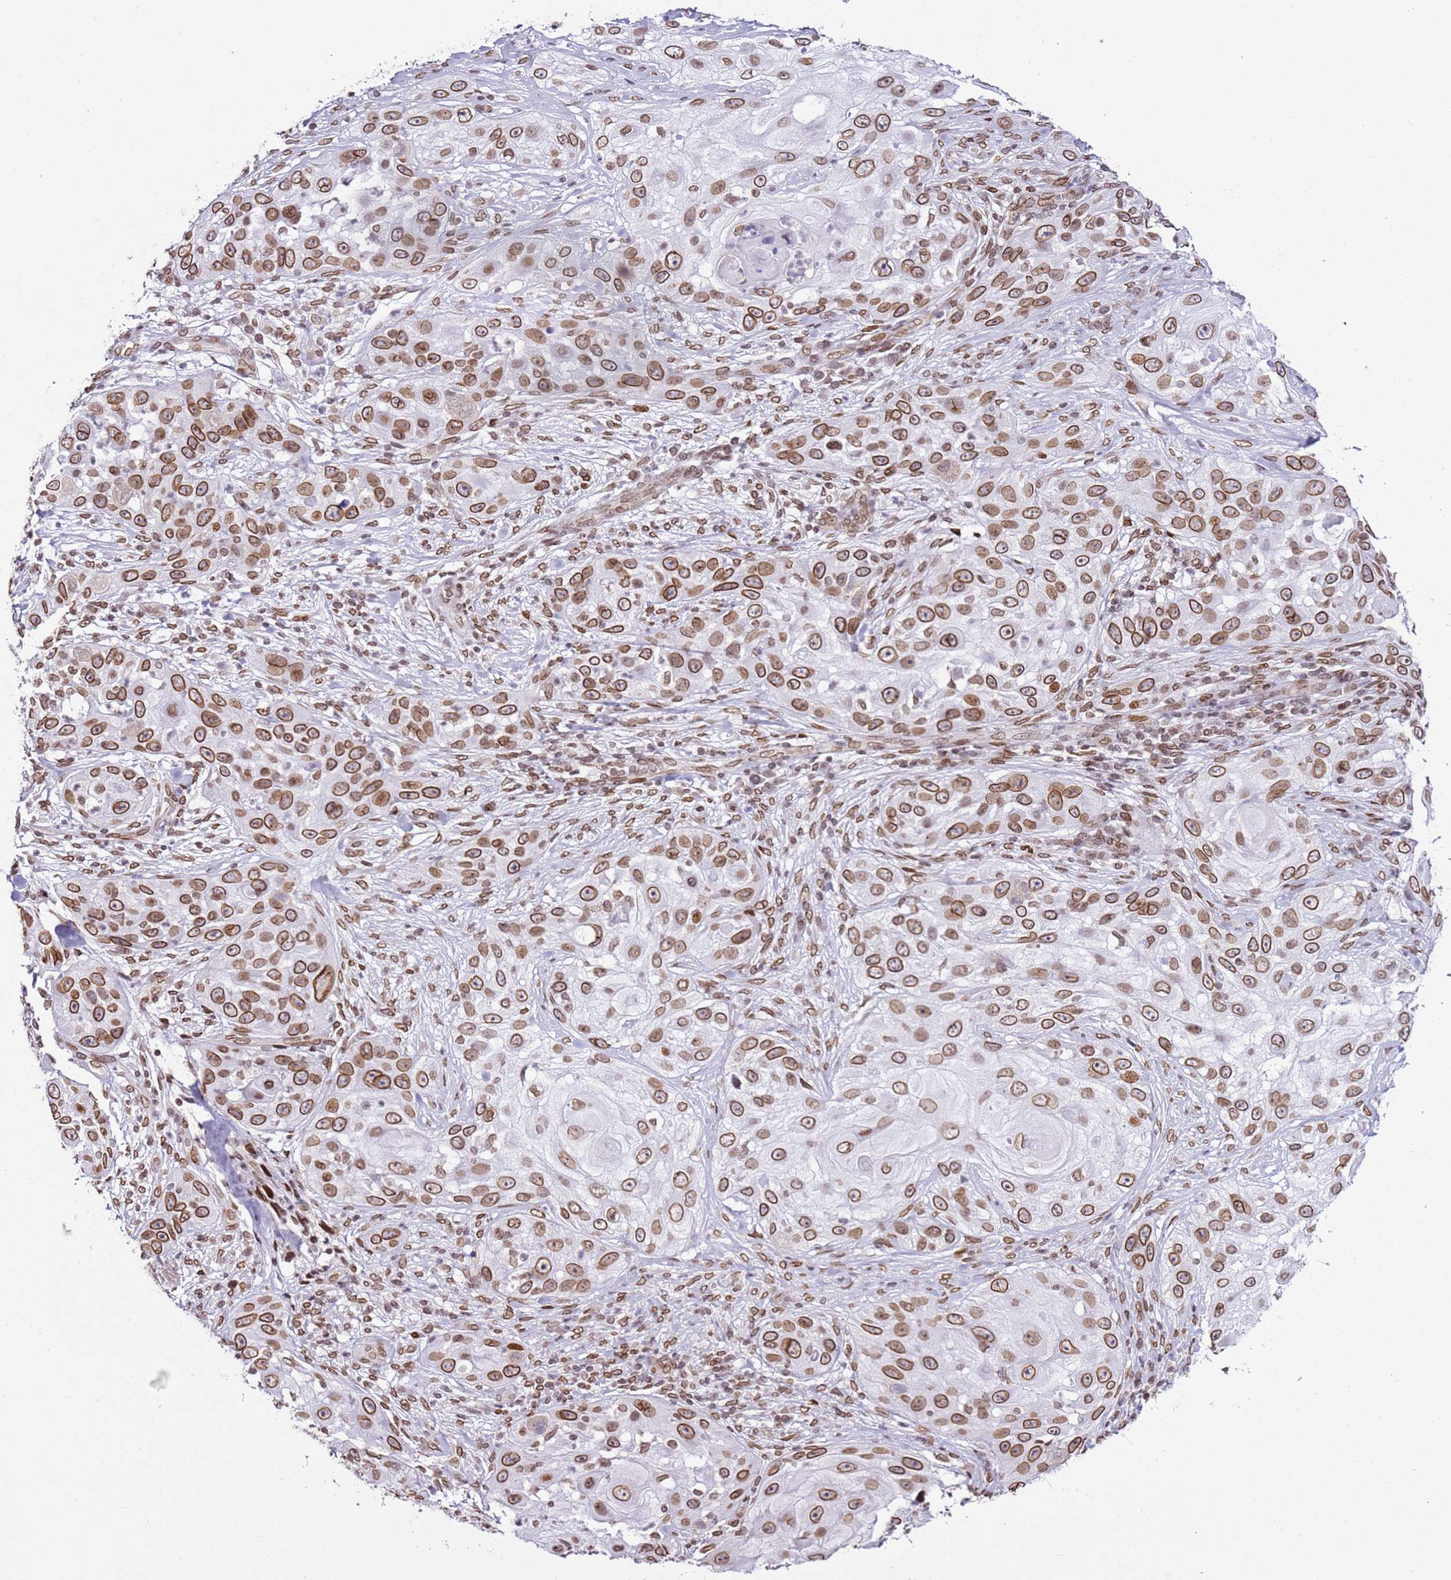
{"staining": {"intensity": "moderate", "quantity": ">75%", "location": "cytoplasmic/membranous,nuclear"}, "tissue": "skin cancer", "cell_type": "Tumor cells", "image_type": "cancer", "snomed": [{"axis": "morphology", "description": "Squamous cell carcinoma, NOS"}, {"axis": "topography", "description": "Skin"}], "caption": "Immunohistochemistry (IHC) of human skin squamous cell carcinoma demonstrates medium levels of moderate cytoplasmic/membranous and nuclear staining in approximately >75% of tumor cells.", "gene": "POU6F1", "patient": {"sex": "female", "age": 44}}